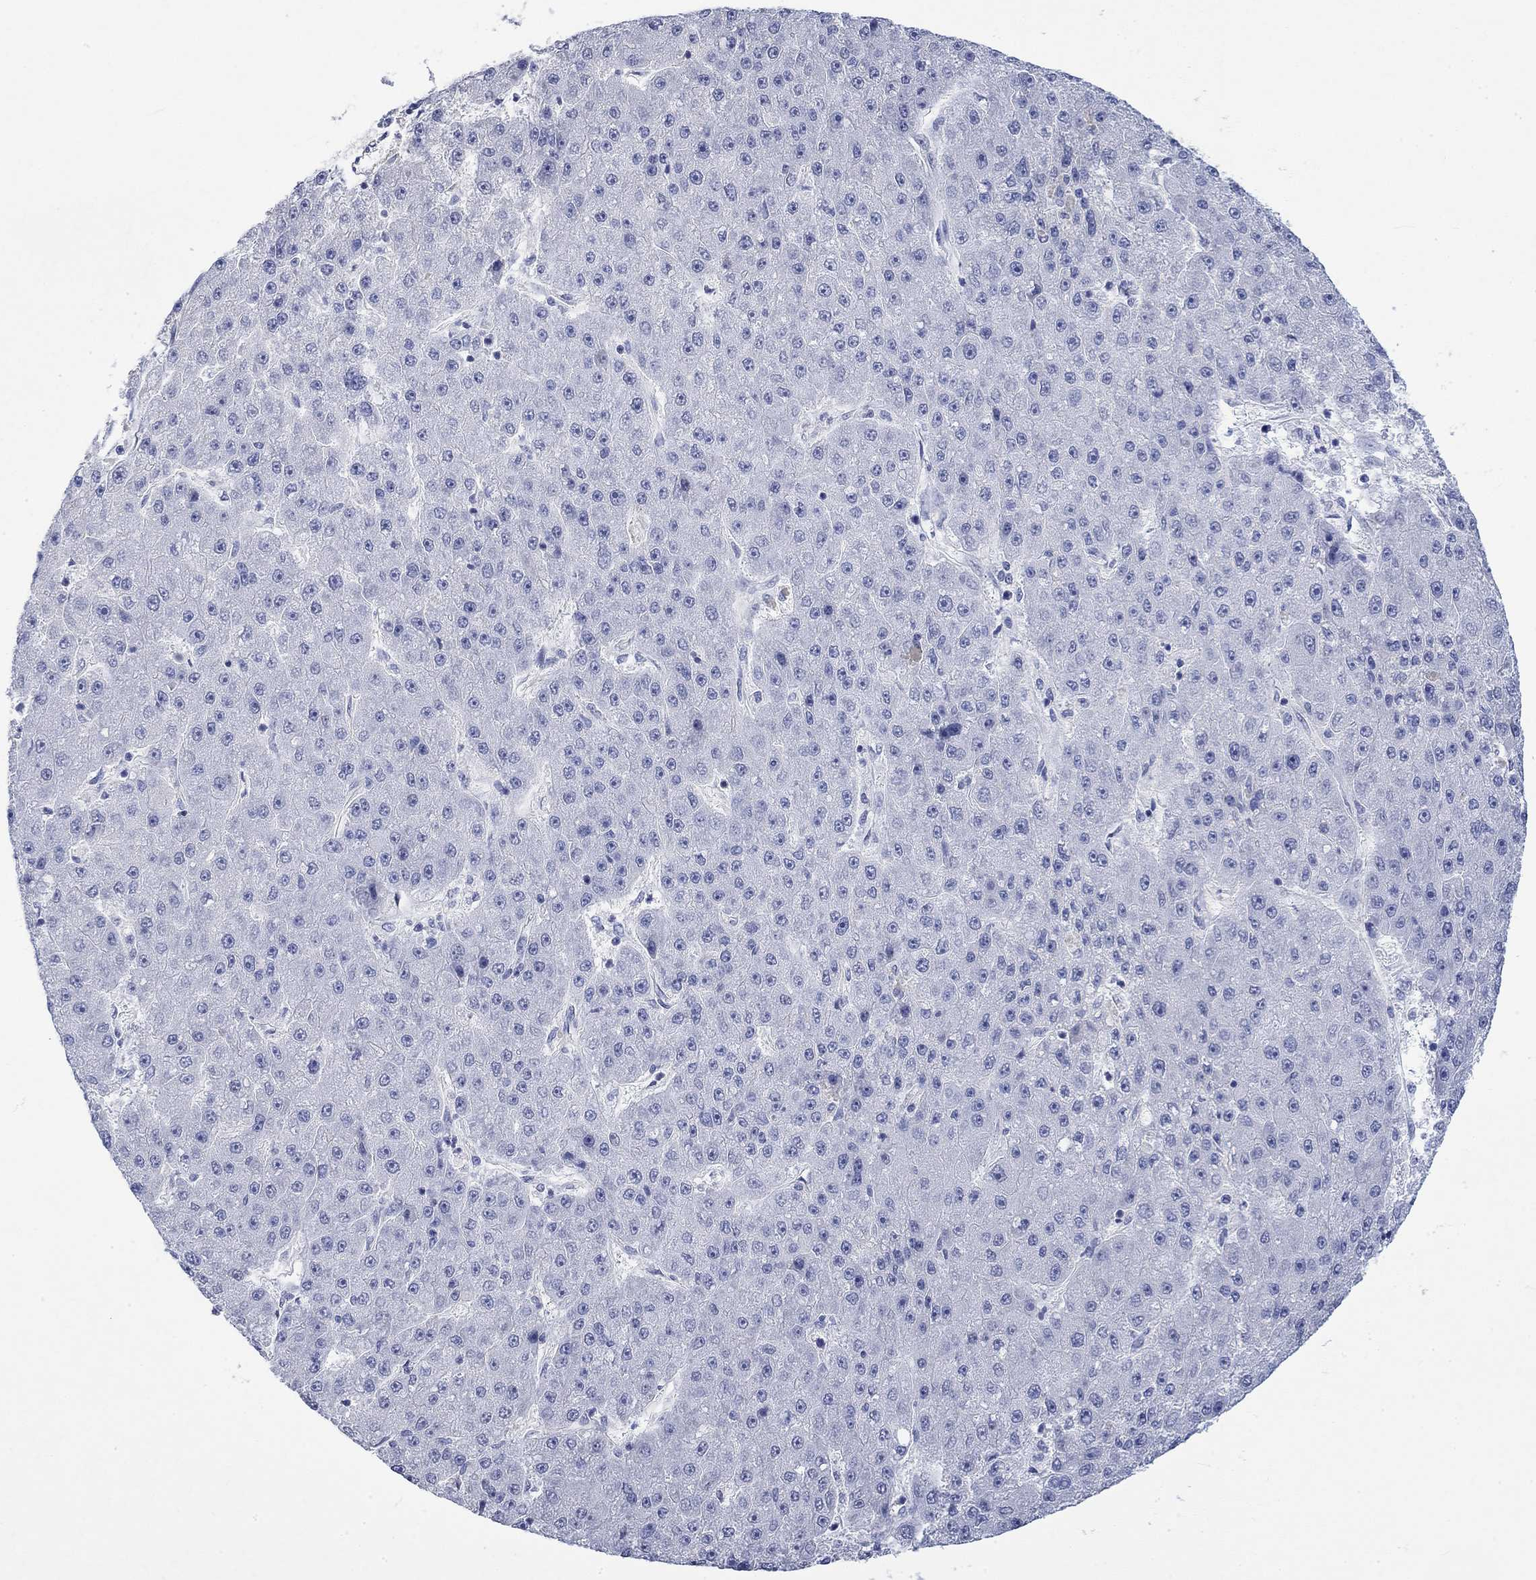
{"staining": {"intensity": "negative", "quantity": "none", "location": "none"}, "tissue": "liver cancer", "cell_type": "Tumor cells", "image_type": "cancer", "snomed": [{"axis": "morphology", "description": "Carcinoma, Hepatocellular, NOS"}, {"axis": "topography", "description": "Liver"}], "caption": "Micrograph shows no significant protein expression in tumor cells of hepatocellular carcinoma (liver).", "gene": "AGRP", "patient": {"sex": "male", "age": 67}}